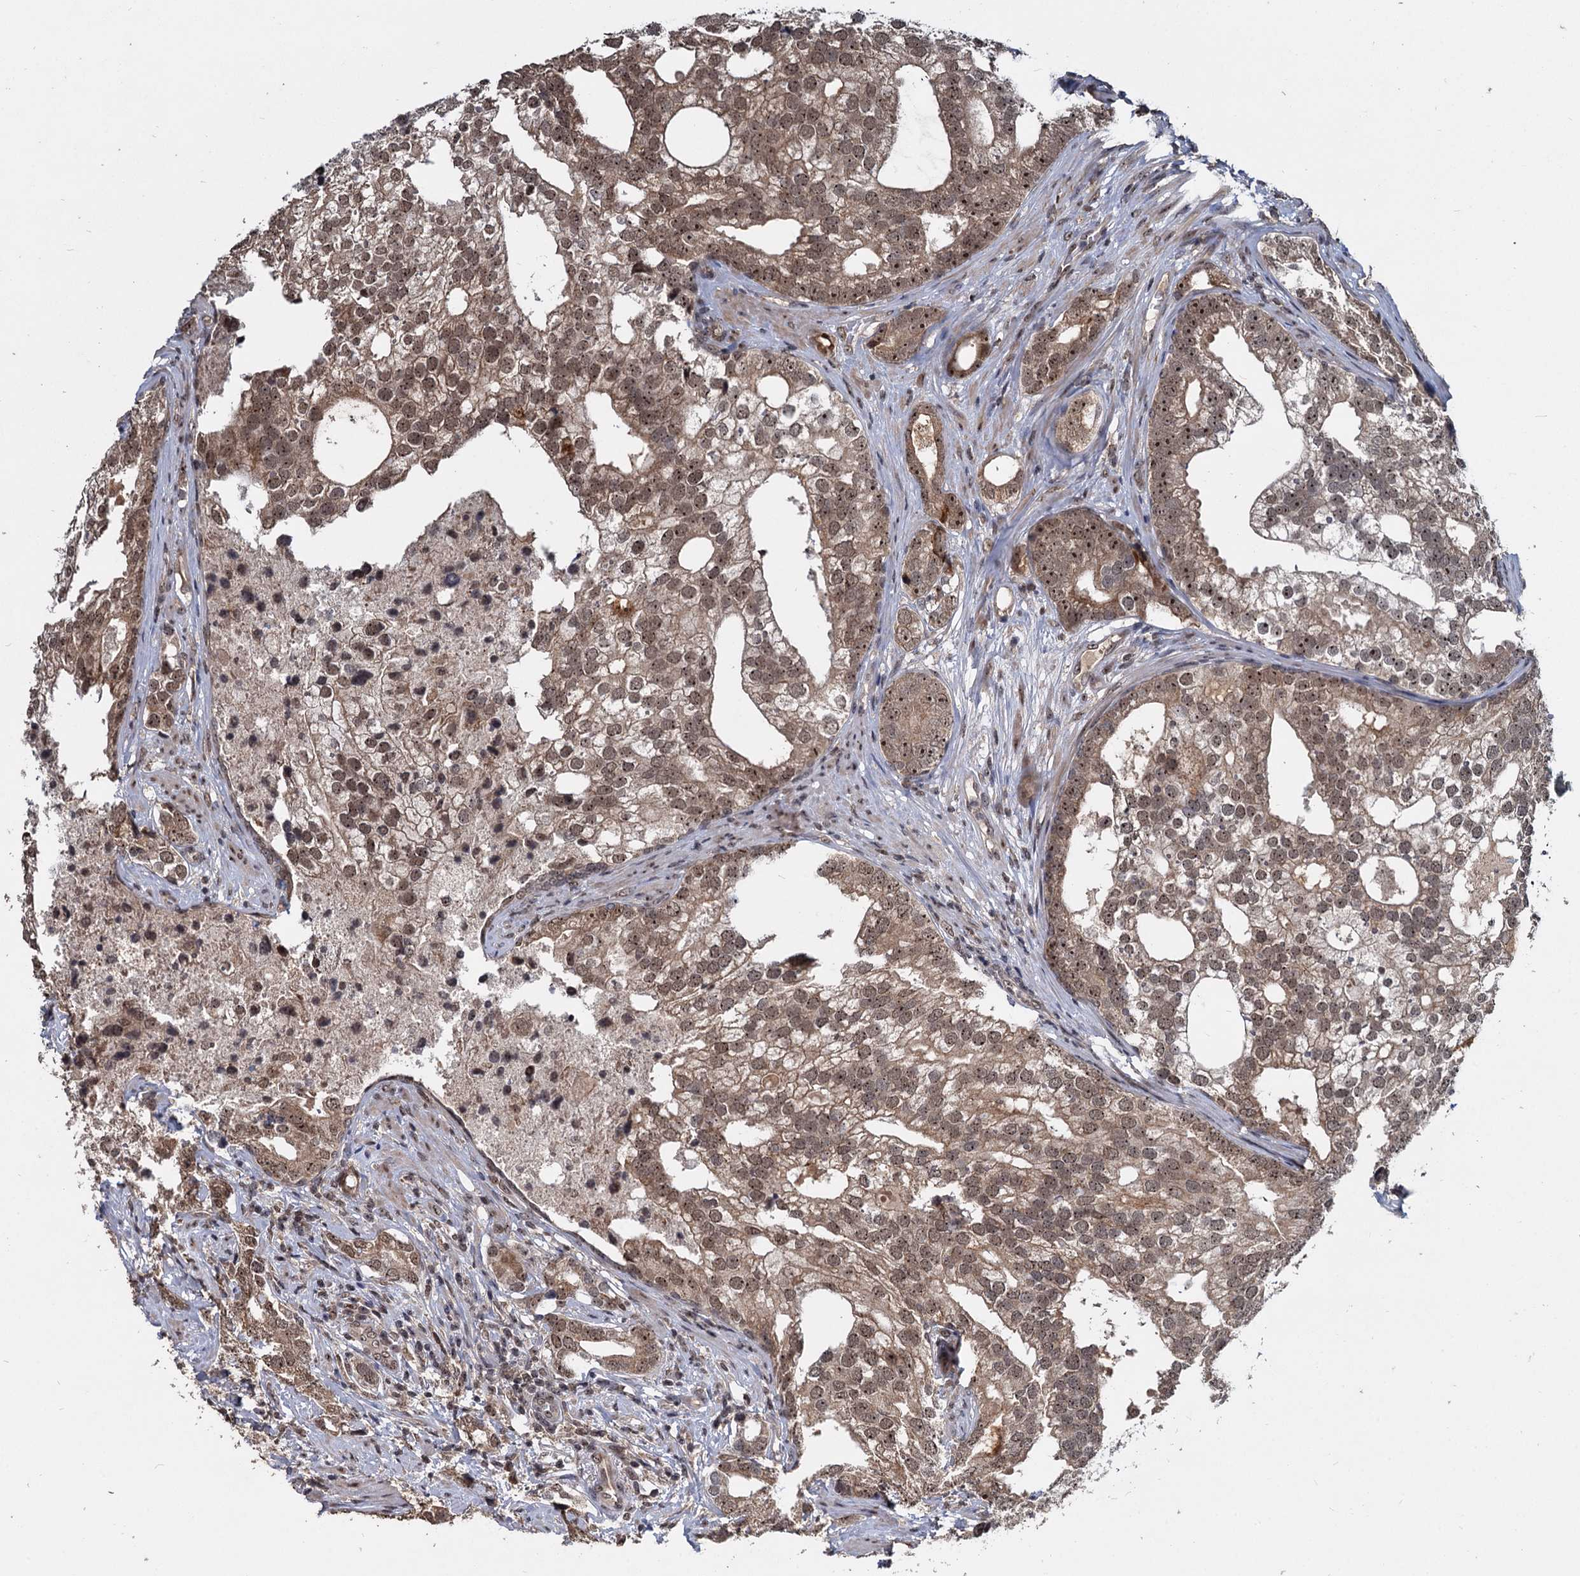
{"staining": {"intensity": "moderate", "quantity": ">75%", "location": "cytoplasmic/membranous,nuclear"}, "tissue": "prostate cancer", "cell_type": "Tumor cells", "image_type": "cancer", "snomed": [{"axis": "morphology", "description": "Adenocarcinoma, High grade"}, {"axis": "topography", "description": "Prostate"}], "caption": "Immunohistochemistry (IHC) image of prostate high-grade adenocarcinoma stained for a protein (brown), which exhibits medium levels of moderate cytoplasmic/membranous and nuclear staining in about >75% of tumor cells.", "gene": "FAM216B", "patient": {"sex": "male", "age": 75}}